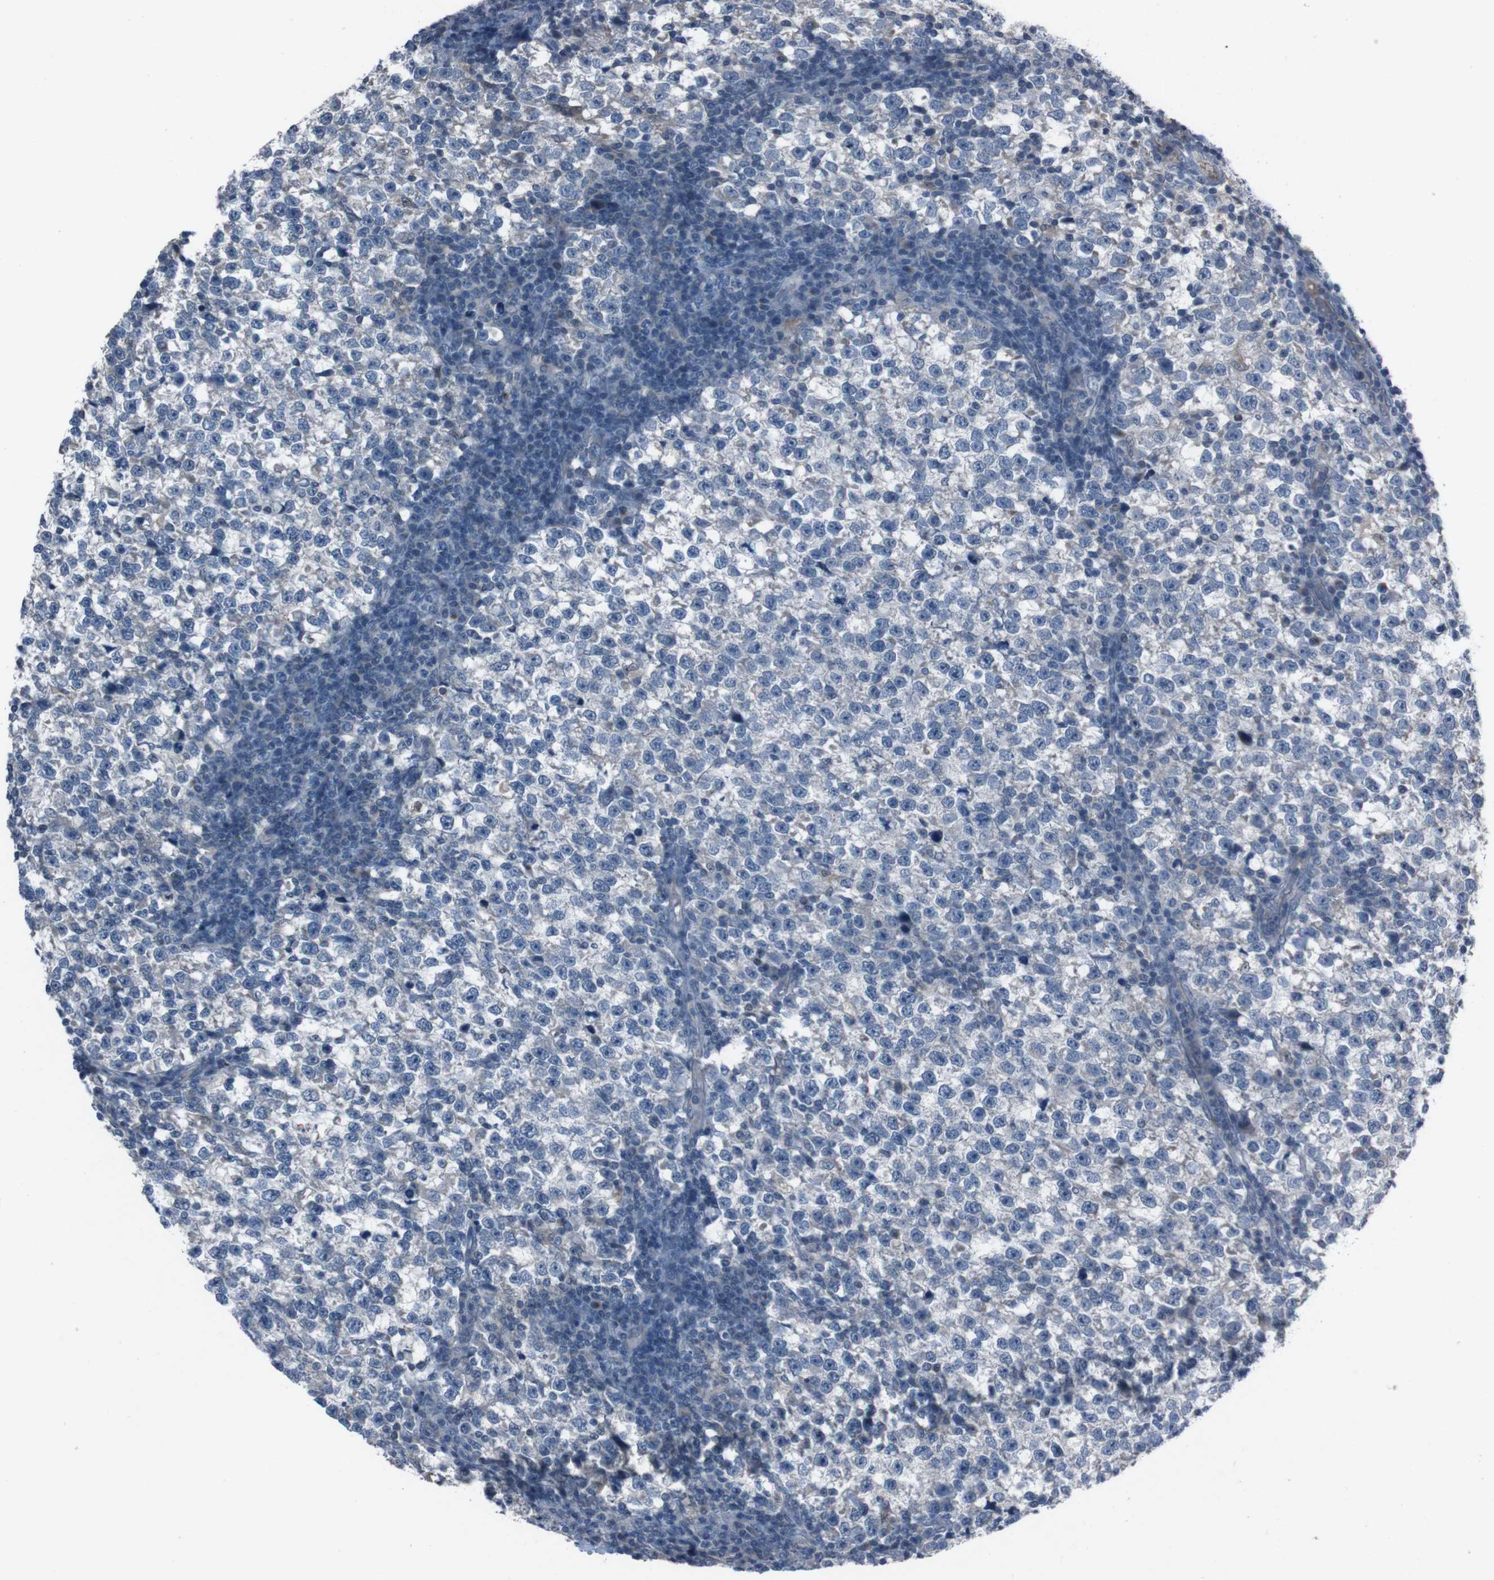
{"staining": {"intensity": "negative", "quantity": "none", "location": "none"}, "tissue": "testis cancer", "cell_type": "Tumor cells", "image_type": "cancer", "snomed": [{"axis": "morphology", "description": "Normal tissue, NOS"}, {"axis": "morphology", "description": "Seminoma, NOS"}, {"axis": "topography", "description": "Testis"}], "caption": "Tumor cells are negative for brown protein staining in testis seminoma.", "gene": "EFNA5", "patient": {"sex": "male", "age": 43}}